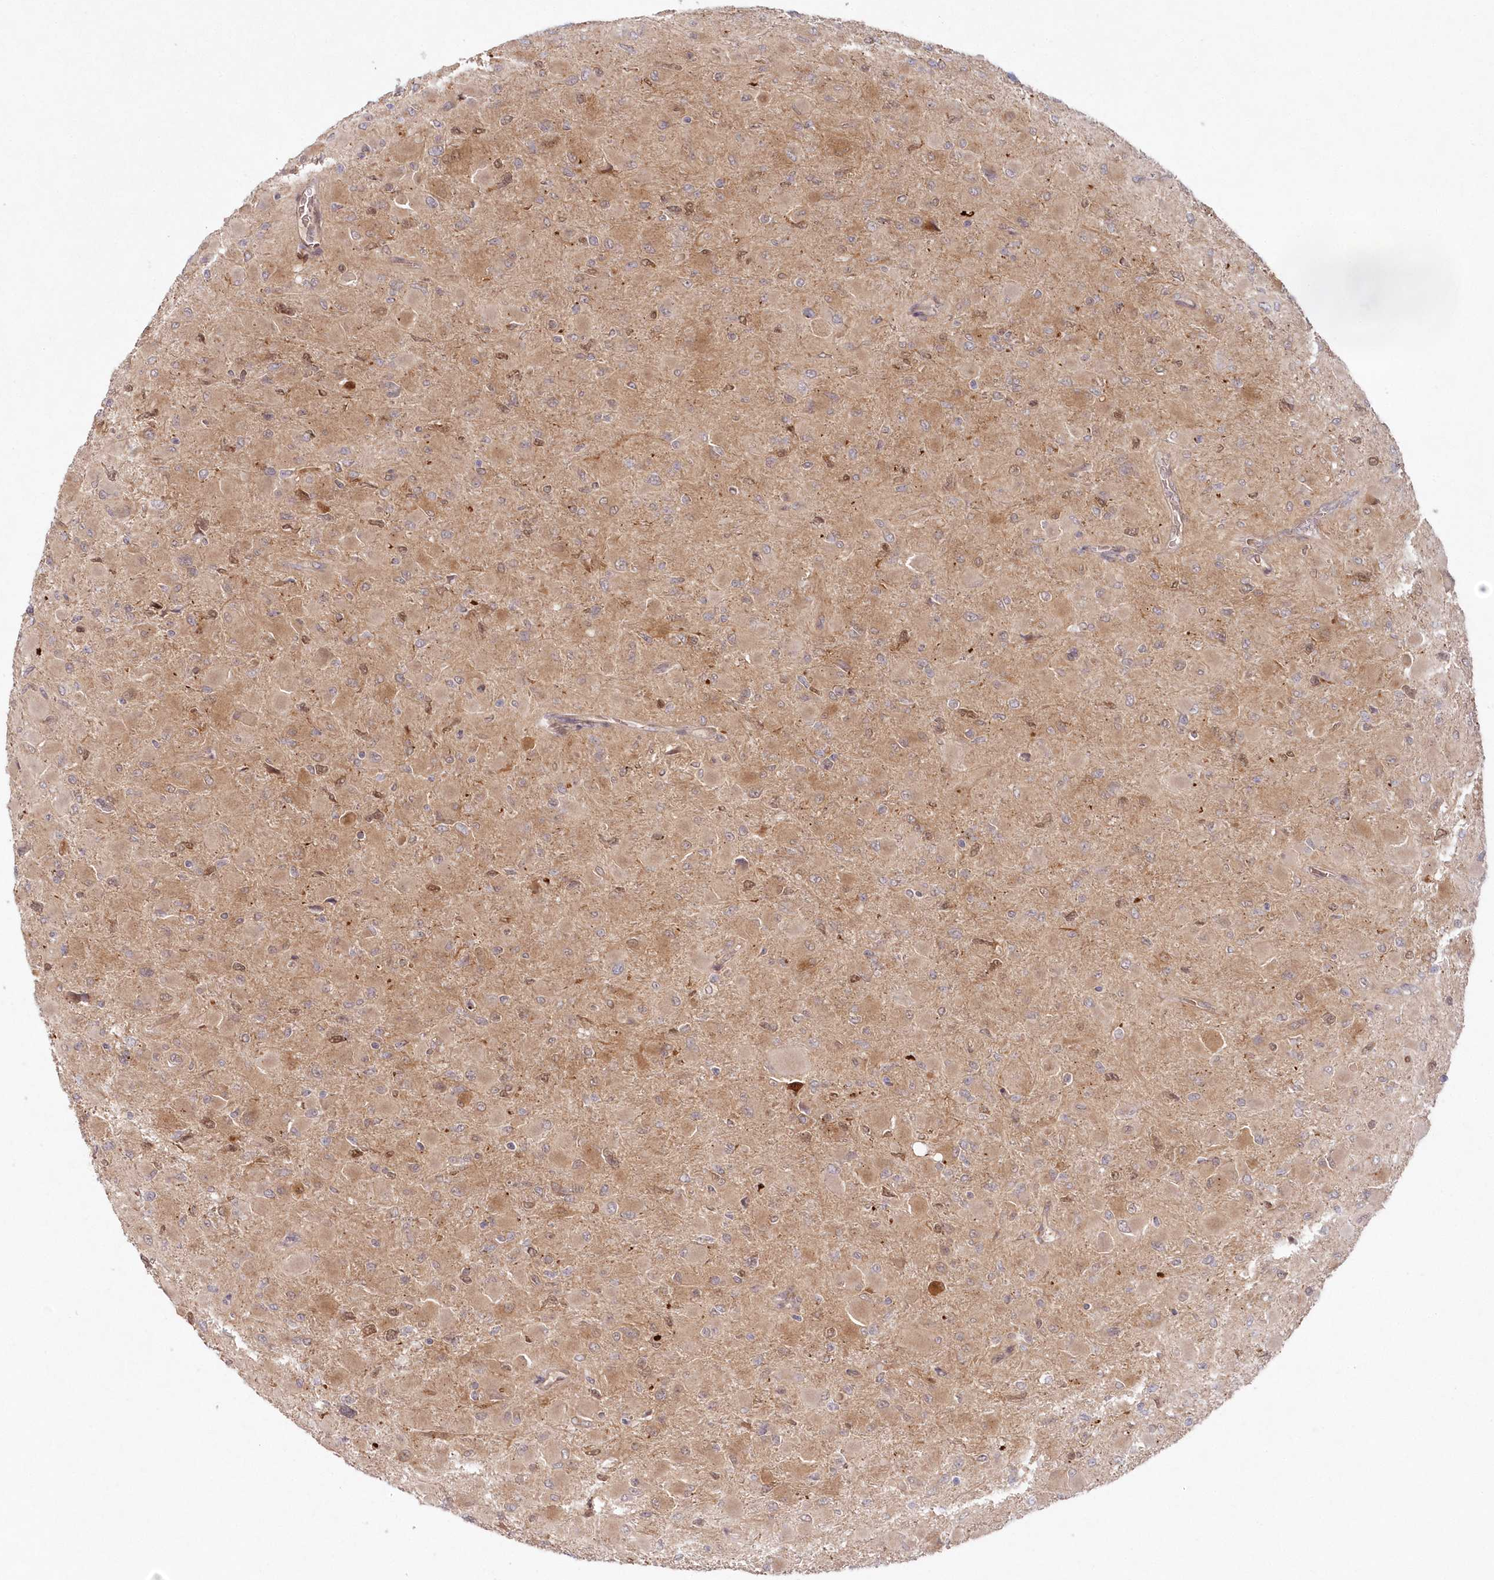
{"staining": {"intensity": "moderate", "quantity": ">75%", "location": "cytoplasmic/membranous"}, "tissue": "glioma", "cell_type": "Tumor cells", "image_type": "cancer", "snomed": [{"axis": "morphology", "description": "Glioma, malignant, High grade"}, {"axis": "topography", "description": "Cerebral cortex"}], "caption": "Glioma stained for a protein (brown) shows moderate cytoplasmic/membranous positive expression in approximately >75% of tumor cells.", "gene": "GBE1", "patient": {"sex": "female", "age": 36}}